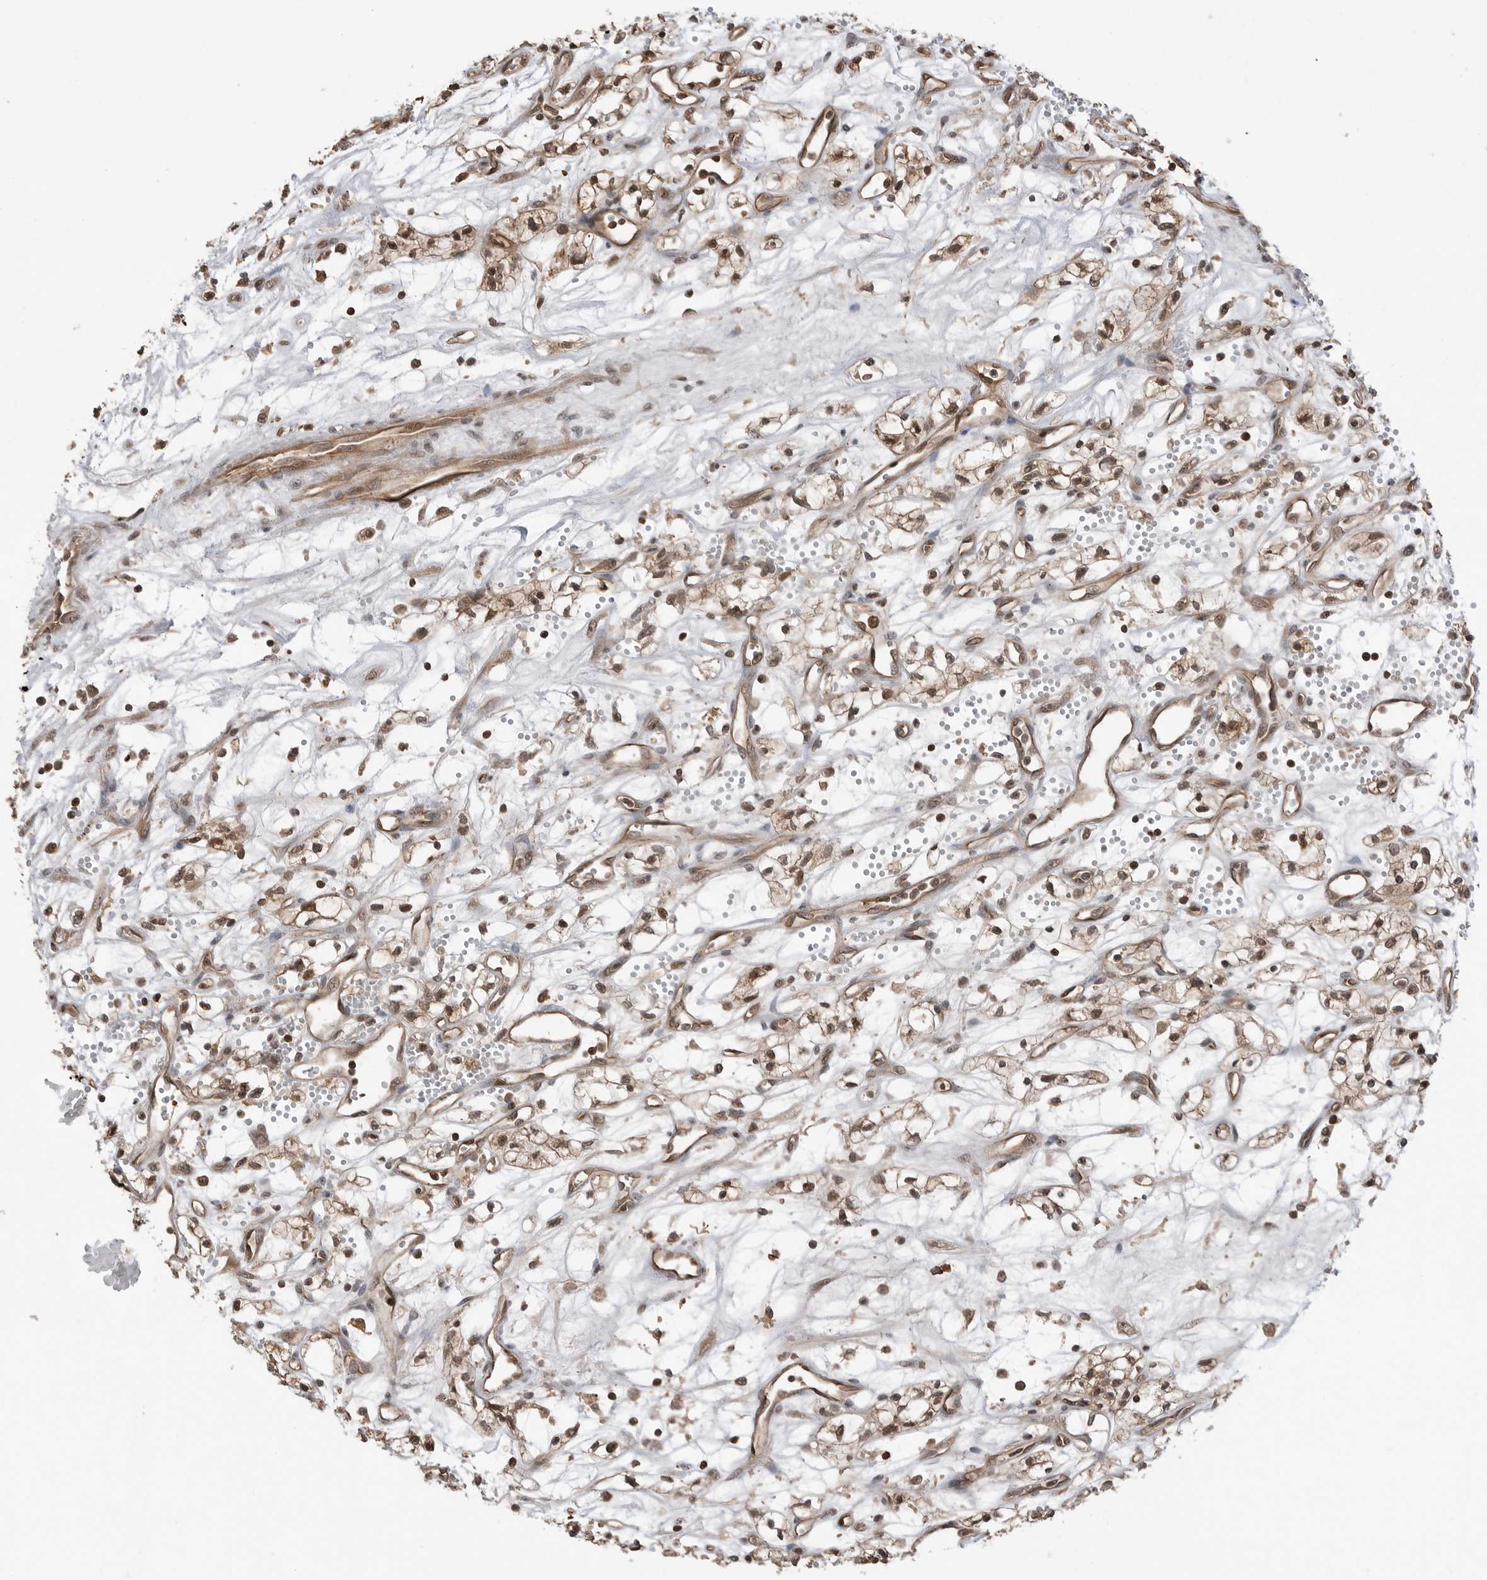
{"staining": {"intensity": "moderate", "quantity": ">75%", "location": "nuclear"}, "tissue": "renal cancer", "cell_type": "Tumor cells", "image_type": "cancer", "snomed": [{"axis": "morphology", "description": "Adenocarcinoma, NOS"}, {"axis": "topography", "description": "Kidney"}], "caption": "Protein staining of renal adenocarcinoma tissue exhibits moderate nuclear positivity in about >75% of tumor cells.", "gene": "PEAK1", "patient": {"sex": "male", "age": 59}}